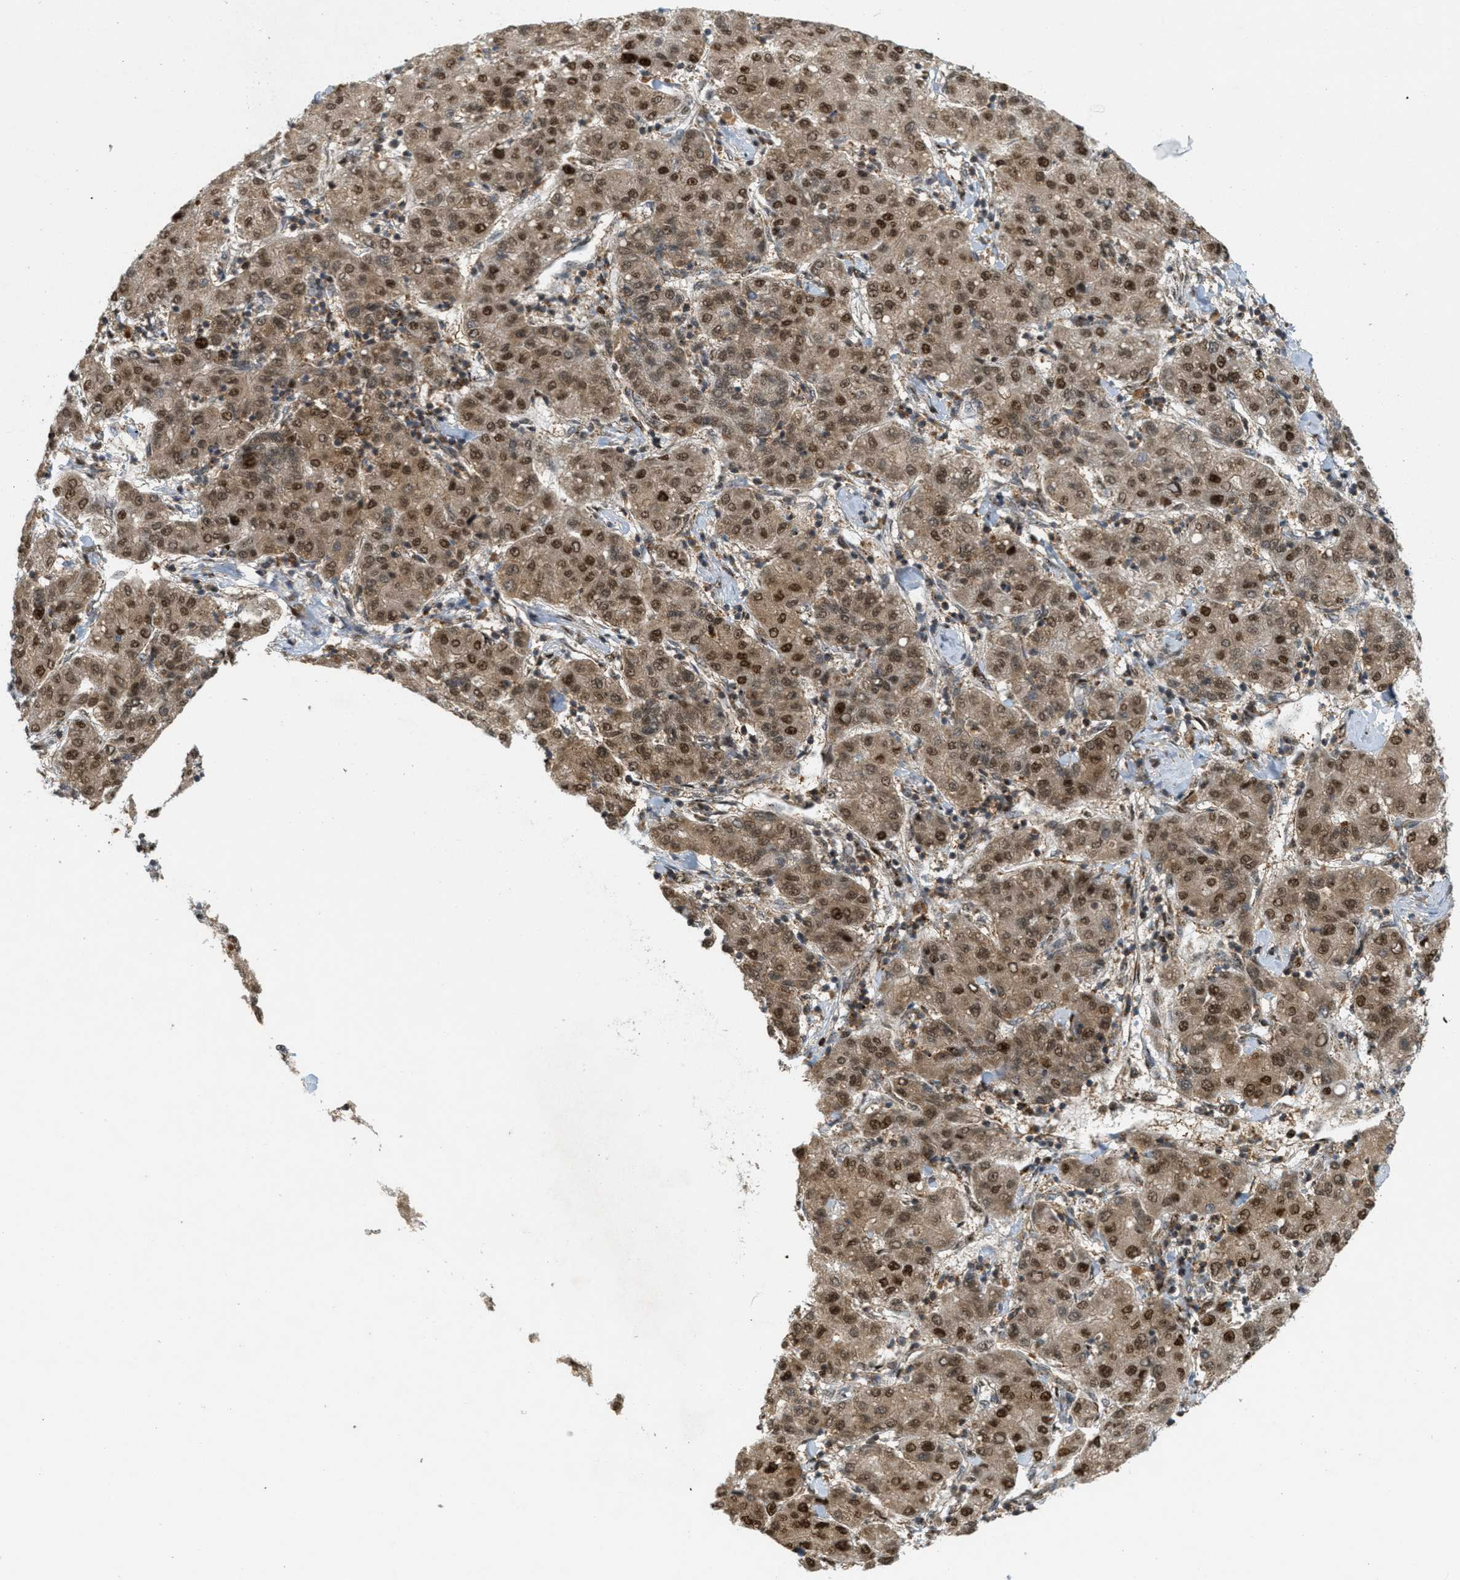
{"staining": {"intensity": "strong", "quantity": "25%-75%", "location": "cytoplasmic/membranous,nuclear"}, "tissue": "liver cancer", "cell_type": "Tumor cells", "image_type": "cancer", "snomed": [{"axis": "morphology", "description": "Carcinoma, Hepatocellular, NOS"}, {"axis": "topography", "description": "Liver"}], "caption": "A micrograph of human liver hepatocellular carcinoma stained for a protein exhibits strong cytoplasmic/membranous and nuclear brown staining in tumor cells.", "gene": "TLK1", "patient": {"sex": "male", "age": 65}}